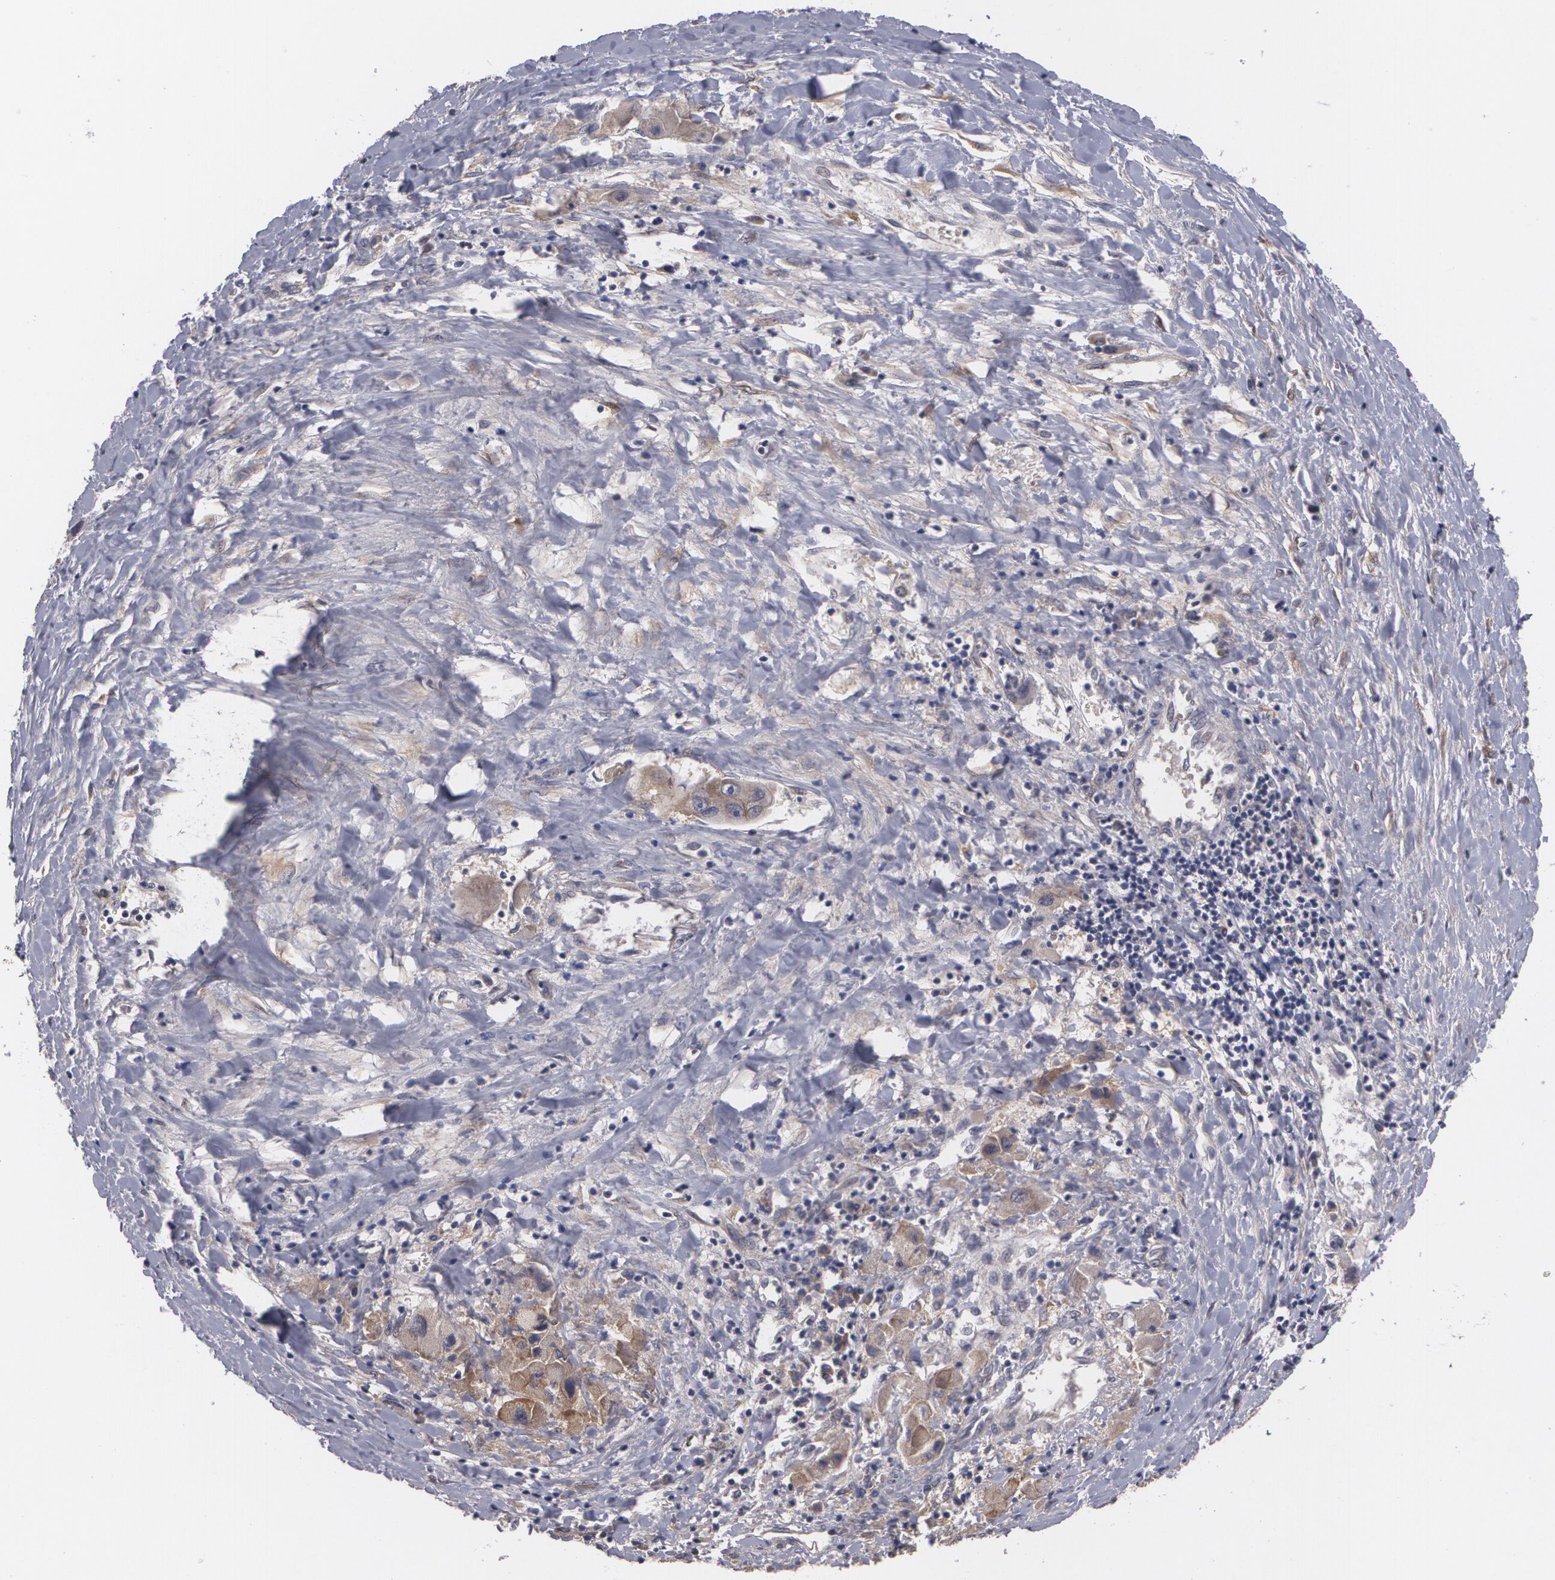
{"staining": {"intensity": "moderate", "quantity": ">75%", "location": "cytoplasmic/membranous"}, "tissue": "liver cancer", "cell_type": "Tumor cells", "image_type": "cancer", "snomed": [{"axis": "morphology", "description": "Carcinoma, Hepatocellular, NOS"}, {"axis": "topography", "description": "Liver"}], "caption": "Liver cancer was stained to show a protein in brown. There is medium levels of moderate cytoplasmic/membranous staining in about >75% of tumor cells. The protein is shown in brown color, while the nuclei are stained blue.", "gene": "CASK", "patient": {"sex": "male", "age": 24}}